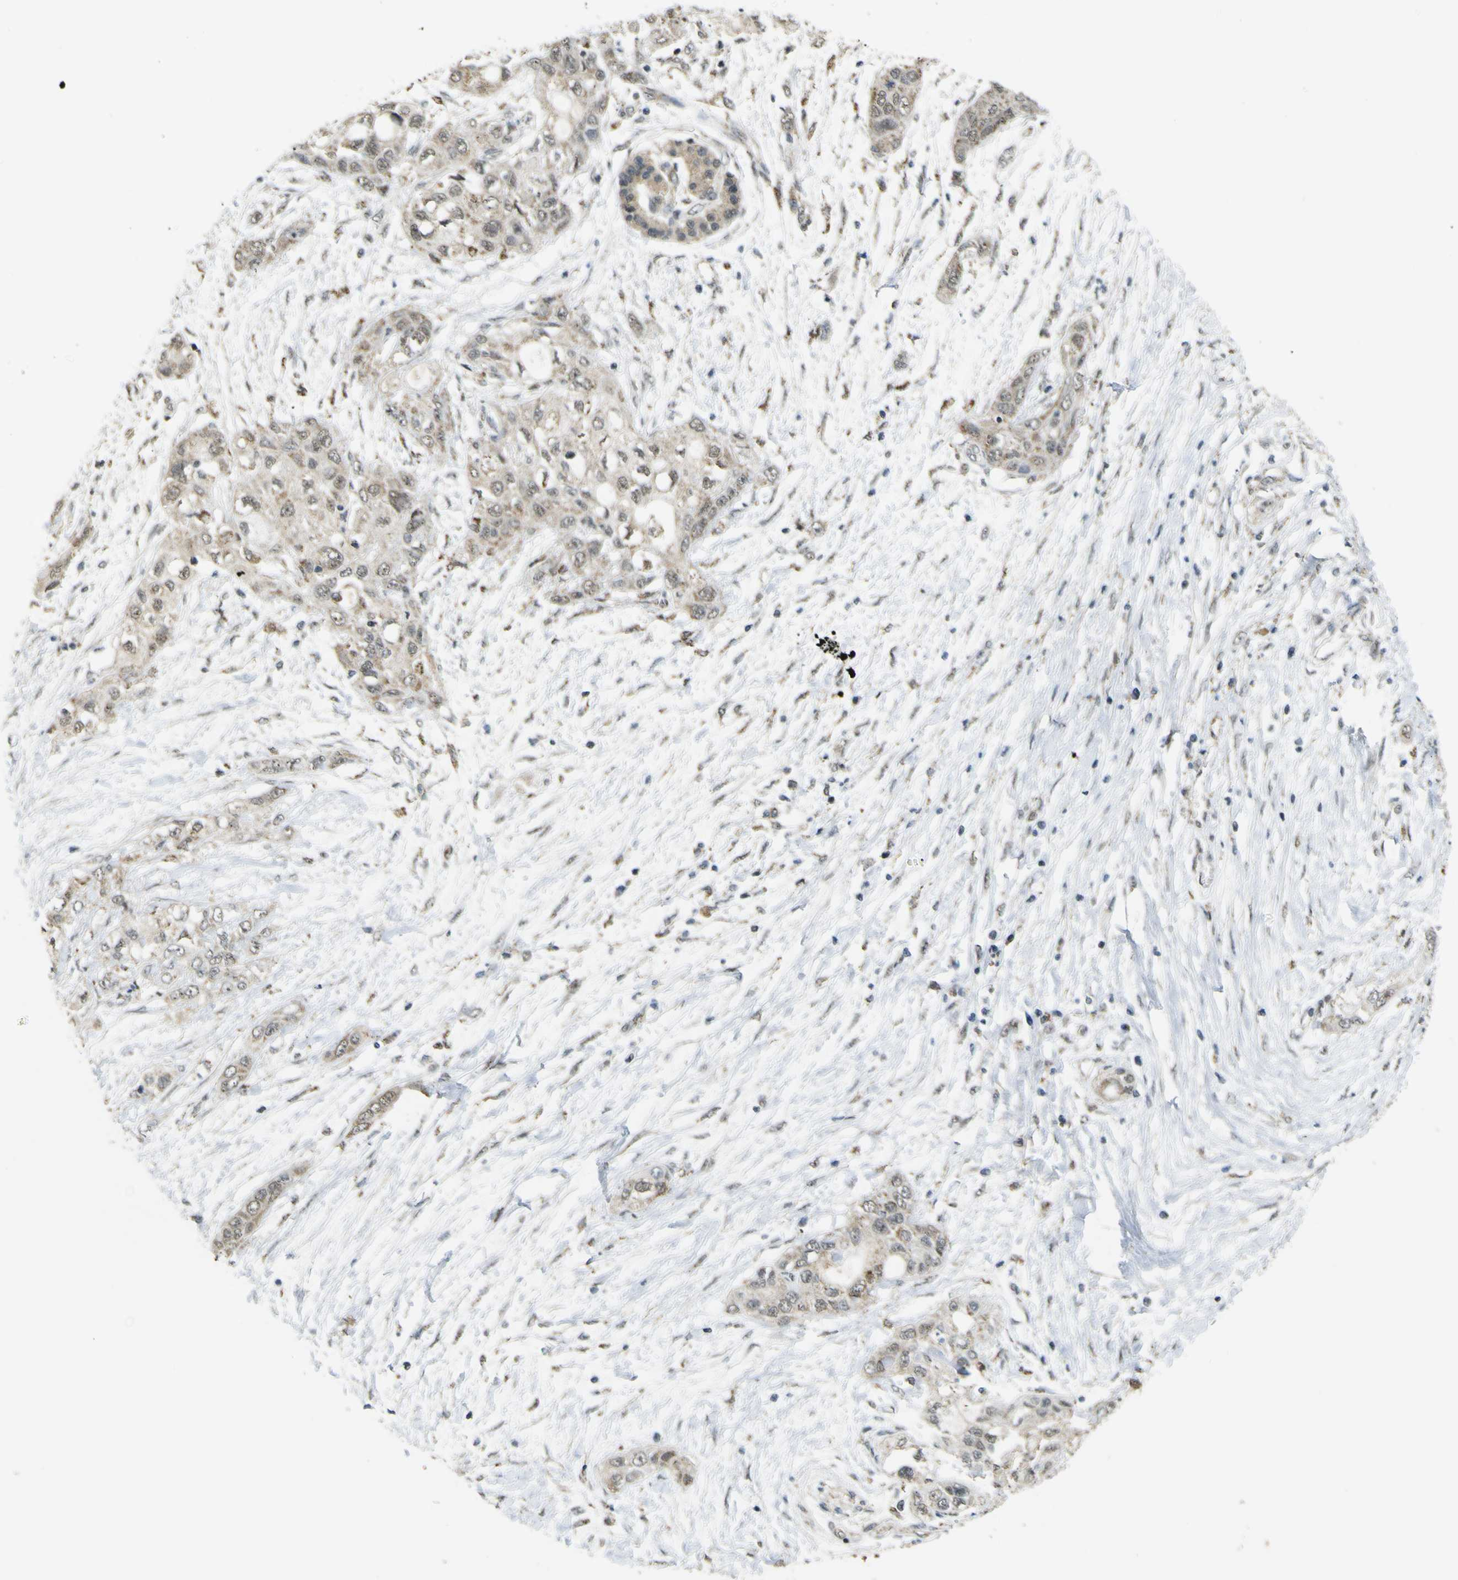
{"staining": {"intensity": "moderate", "quantity": ">75%", "location": "cytoplasmic/membranous"}, "tissue": "pancreatic cancer", "cell_type": "Tumor cells", "image_type": "cancer", "snomed": [{"axis": "morphology", "description": "Adenocarcinoma, NOS"}, {"axis": "topography", "description": "Pancreas"}], "caption": "Adenocarcinoma (pancreatic) stained for a protein displays moderate cytoplasmic/membranous positivity in tumor cells.", "gene": "ACBD5", "patient": {"sex": "female", "age": 70}}